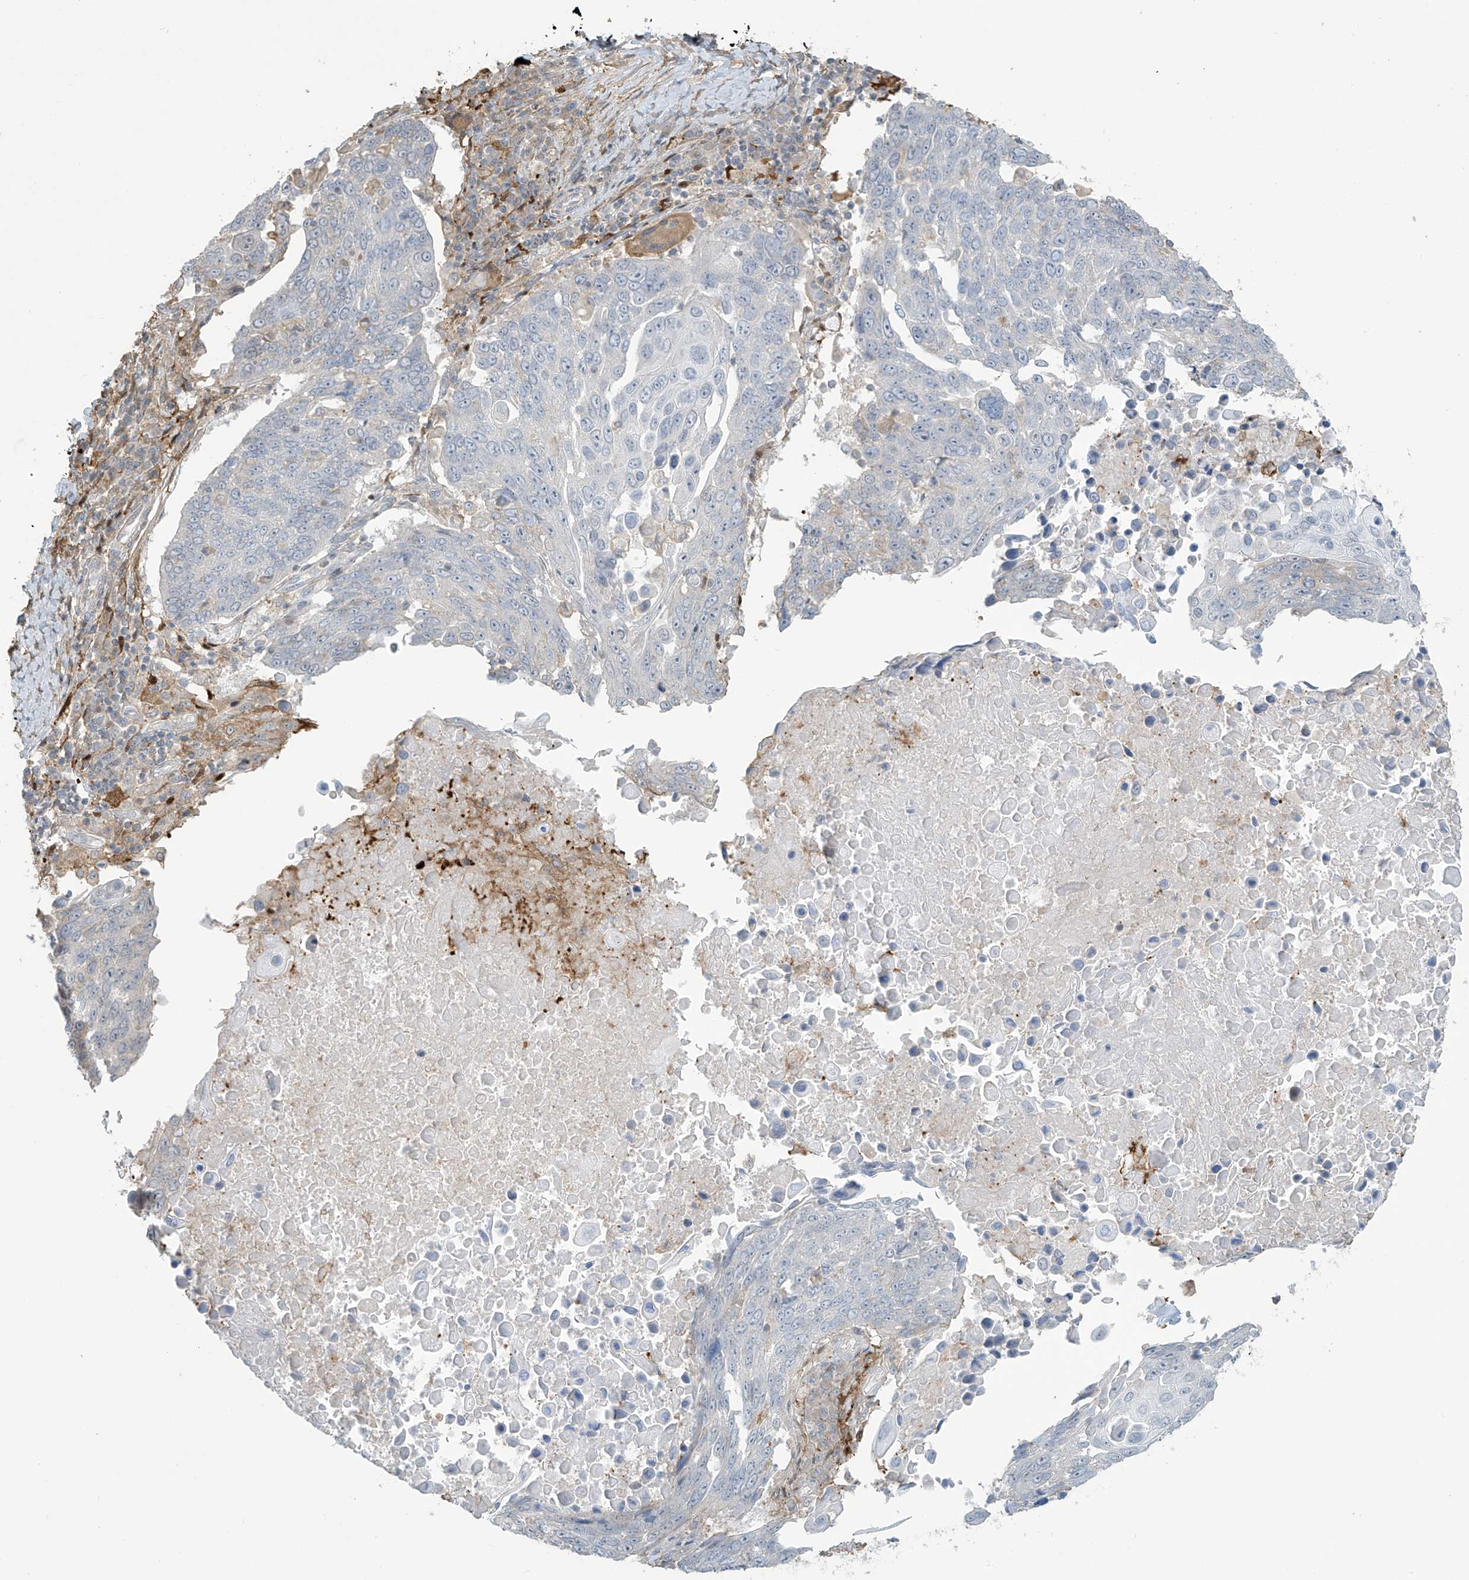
{"staining": {"intensity": "negative", "quantity": "none", "location": "none"}, "tissue": "lung cancer", "cell_type": "Tumor cells", "image_type": "cancer", "snomed": [{"axis": "morphology", "description": "Squamous cell carcinoma, NOS"}, {"axis": "topography", "description": "Lung"}], "caption": "Protein analysis of lung squamous cell carcinoma shows no significant expression in tumor cells.", "gene": "TAGAP", "patient": {"sex": "male", "age": 66}}